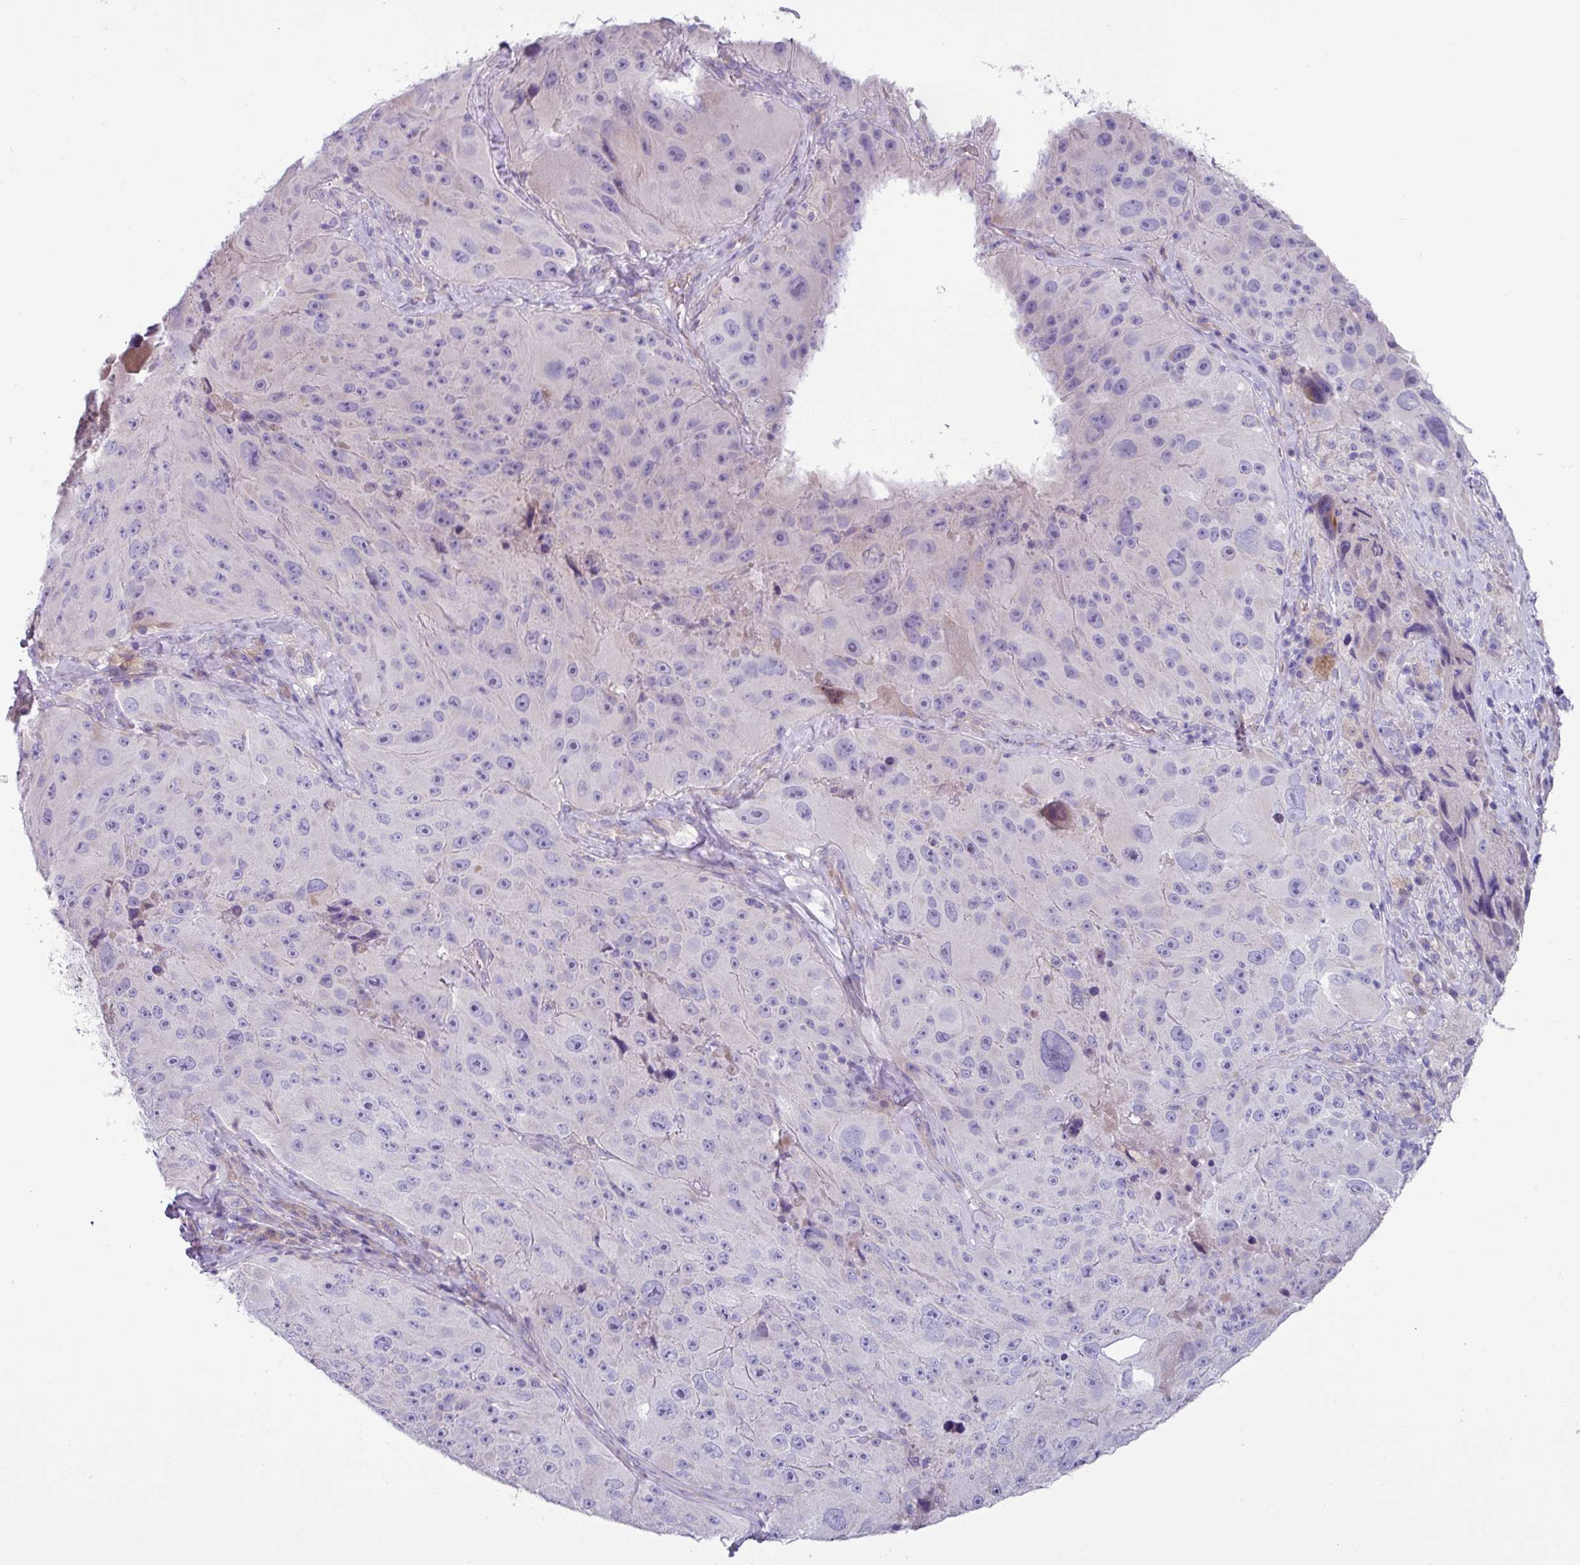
{"staining": {"intensity": "negative", "quantity": "none", "location": "none"}, "tissue": "melanoma", "cell_type": "Tumor cells", "image_type": "cancer", "snomed": [{"axis": "morphology", "description": "Malignant melanoma, Metastatic site"}, {"axis": "topography", "description": "Lymph node"}], "caption": "Immunohistochemistry (IHC) of melanoma shows no expression in tumor cells.", "gene": "RGS16", "patient": {"sex": "male", "age": 62}}